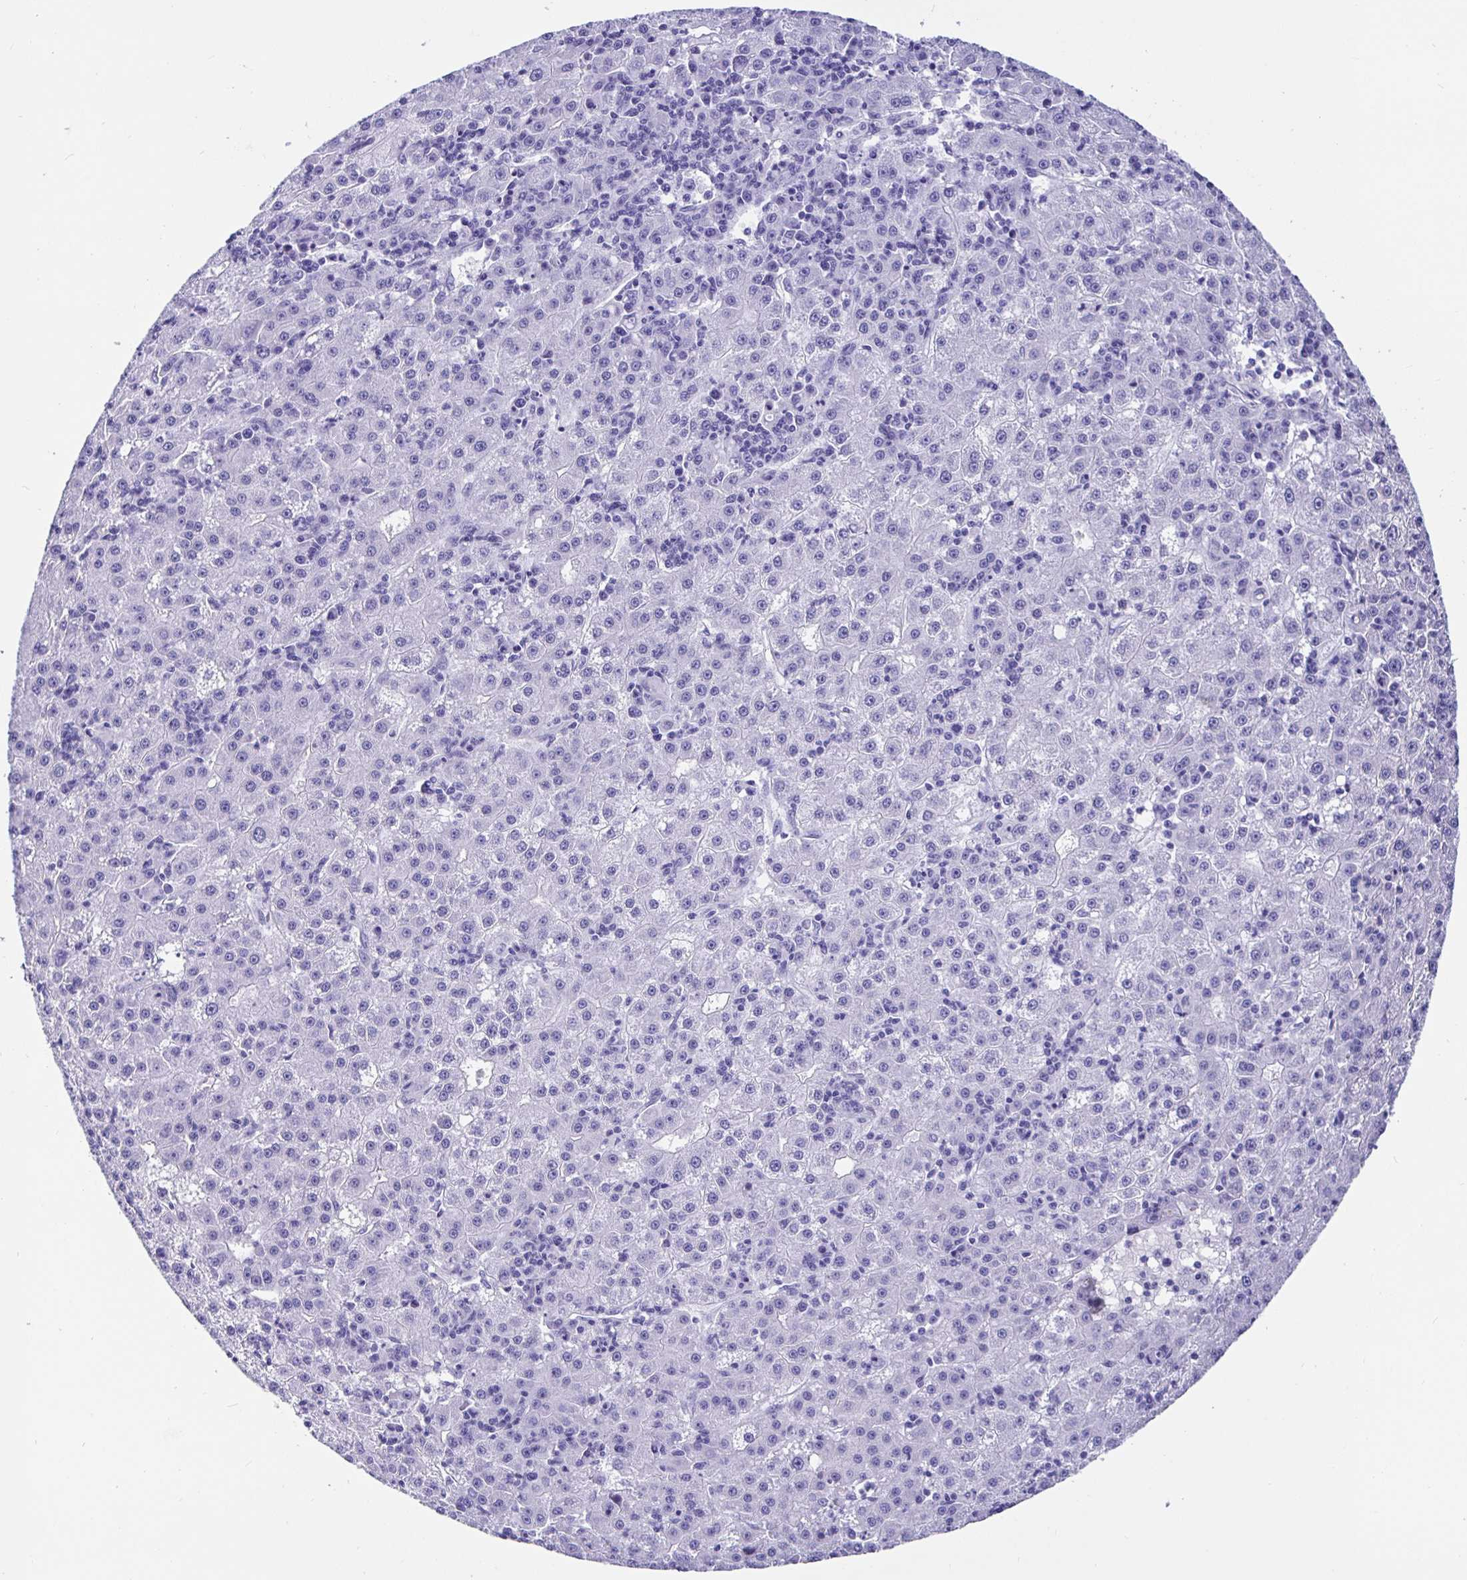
{"staining": {"intensity": "negative", "quantity": "none", "location": "none"}, "tissue": "liver cancer", "cell_type": "Tumor cells", "image_type": "cancer", "snomed": [{"axis": "morphology", "description": "Carcinoma, Hepatocellular, NOS"}, {"axis": "topography", "description": "Liver"}], "caption": "Tumor cells show no significant expression in hepatocellular carcinoma (liver). (Brightfield microscopy of DAB (3,3'-diaminobenzidine) immunohistochemistry at high magnification).", "gene": "PRAMEF19", "patient": {"sex": "male", "age": 76}}